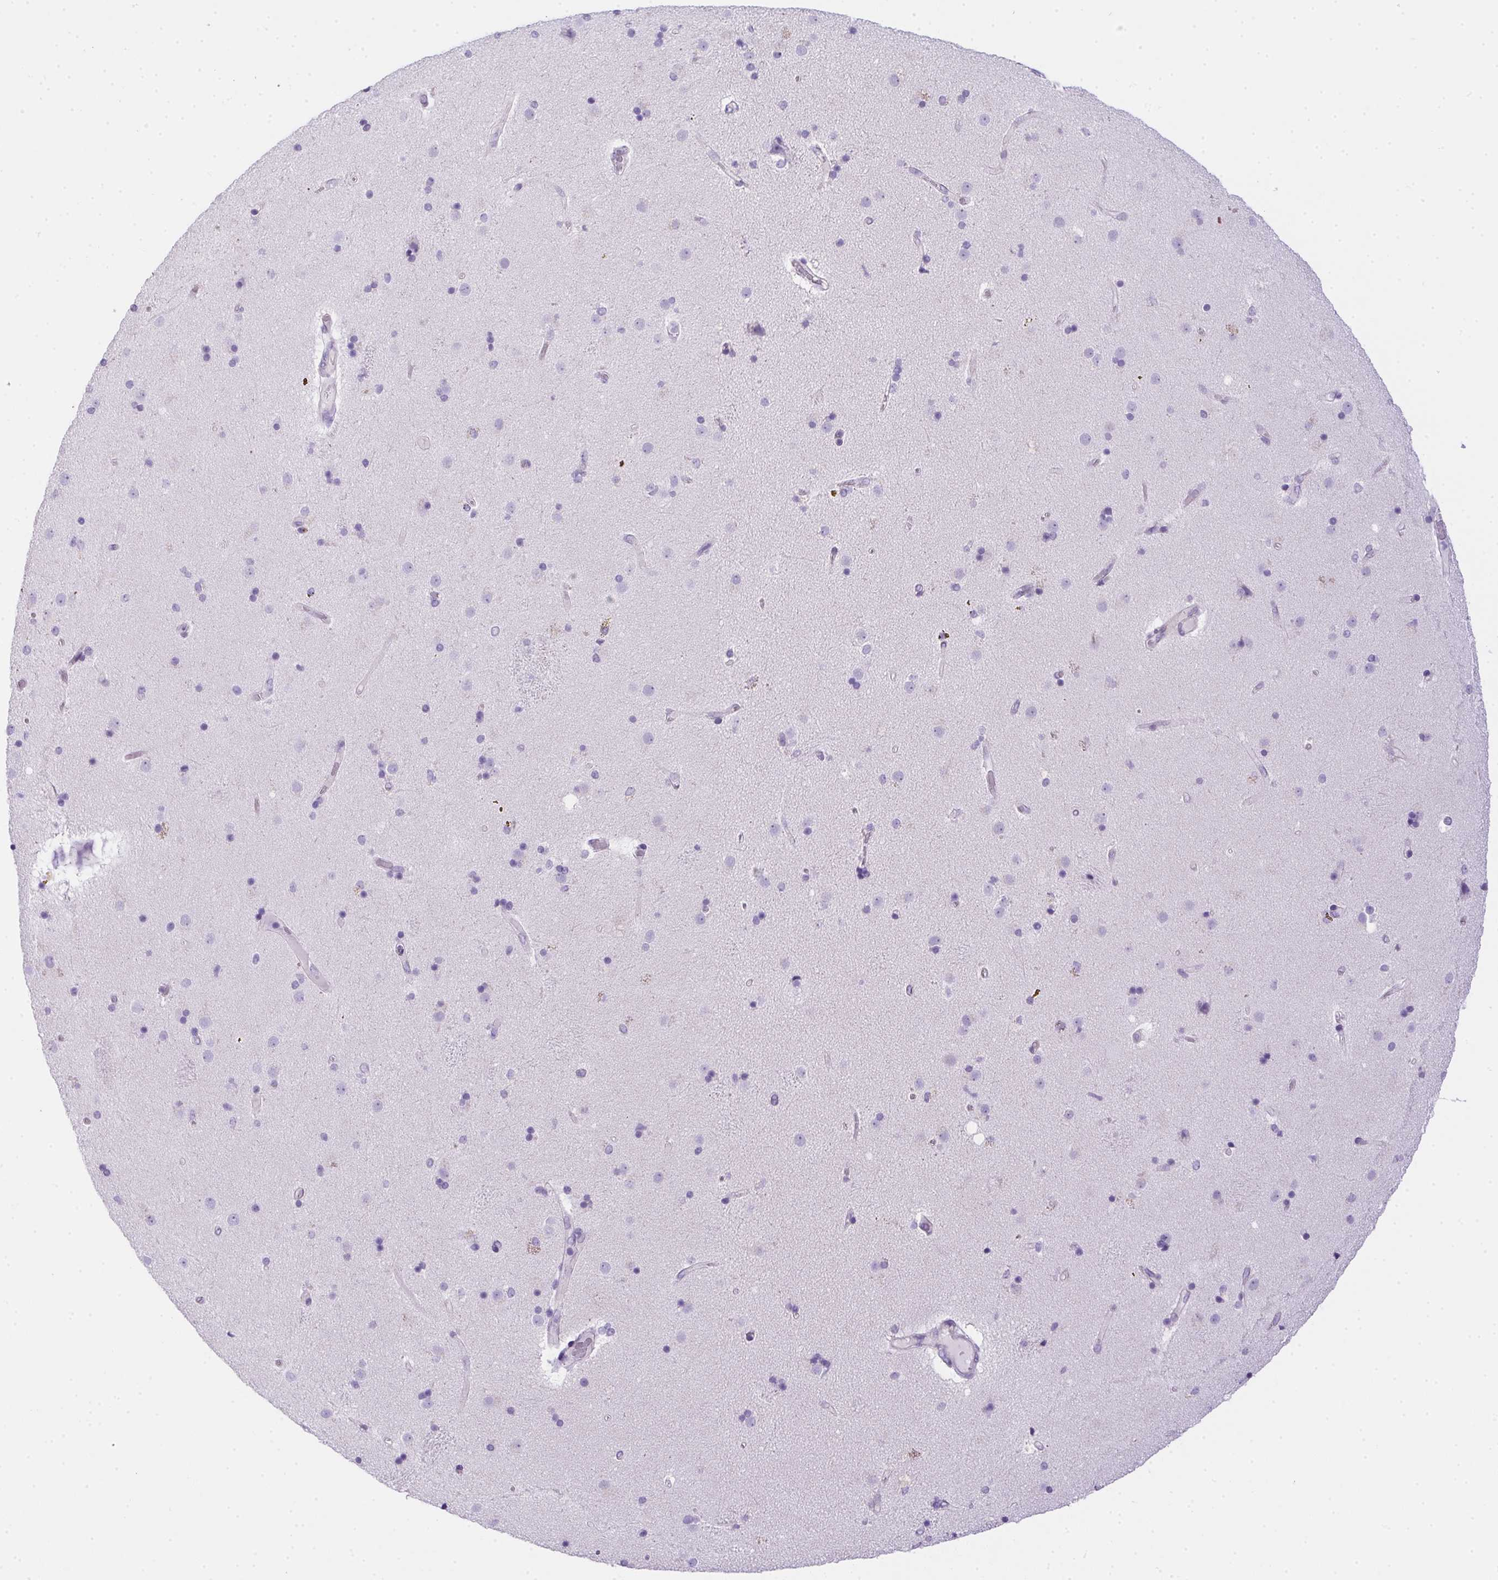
{"staining": {"intensity": "negative", "quantity": "none", "location": "none"}, "tissue": "caudate", "cell_type": "Glial cells", "image_type": "normal", "snomed": [{"axis": "morphology", "description": "Normal tissue, NOS"}, {"axis": "topography", "description": "Lateral ventricle wall"}], "caption": "This is a image of immunohistochemistry staining of normal caudate, which shows no expression in glial cells. Brightfield microscopy of immunohistochemistry stained with DAB (brown) and hematoxylin (blue), captured at high magnification.", "gene": "SPACA5B", "patient": {"sex": "female", "age": 71}}